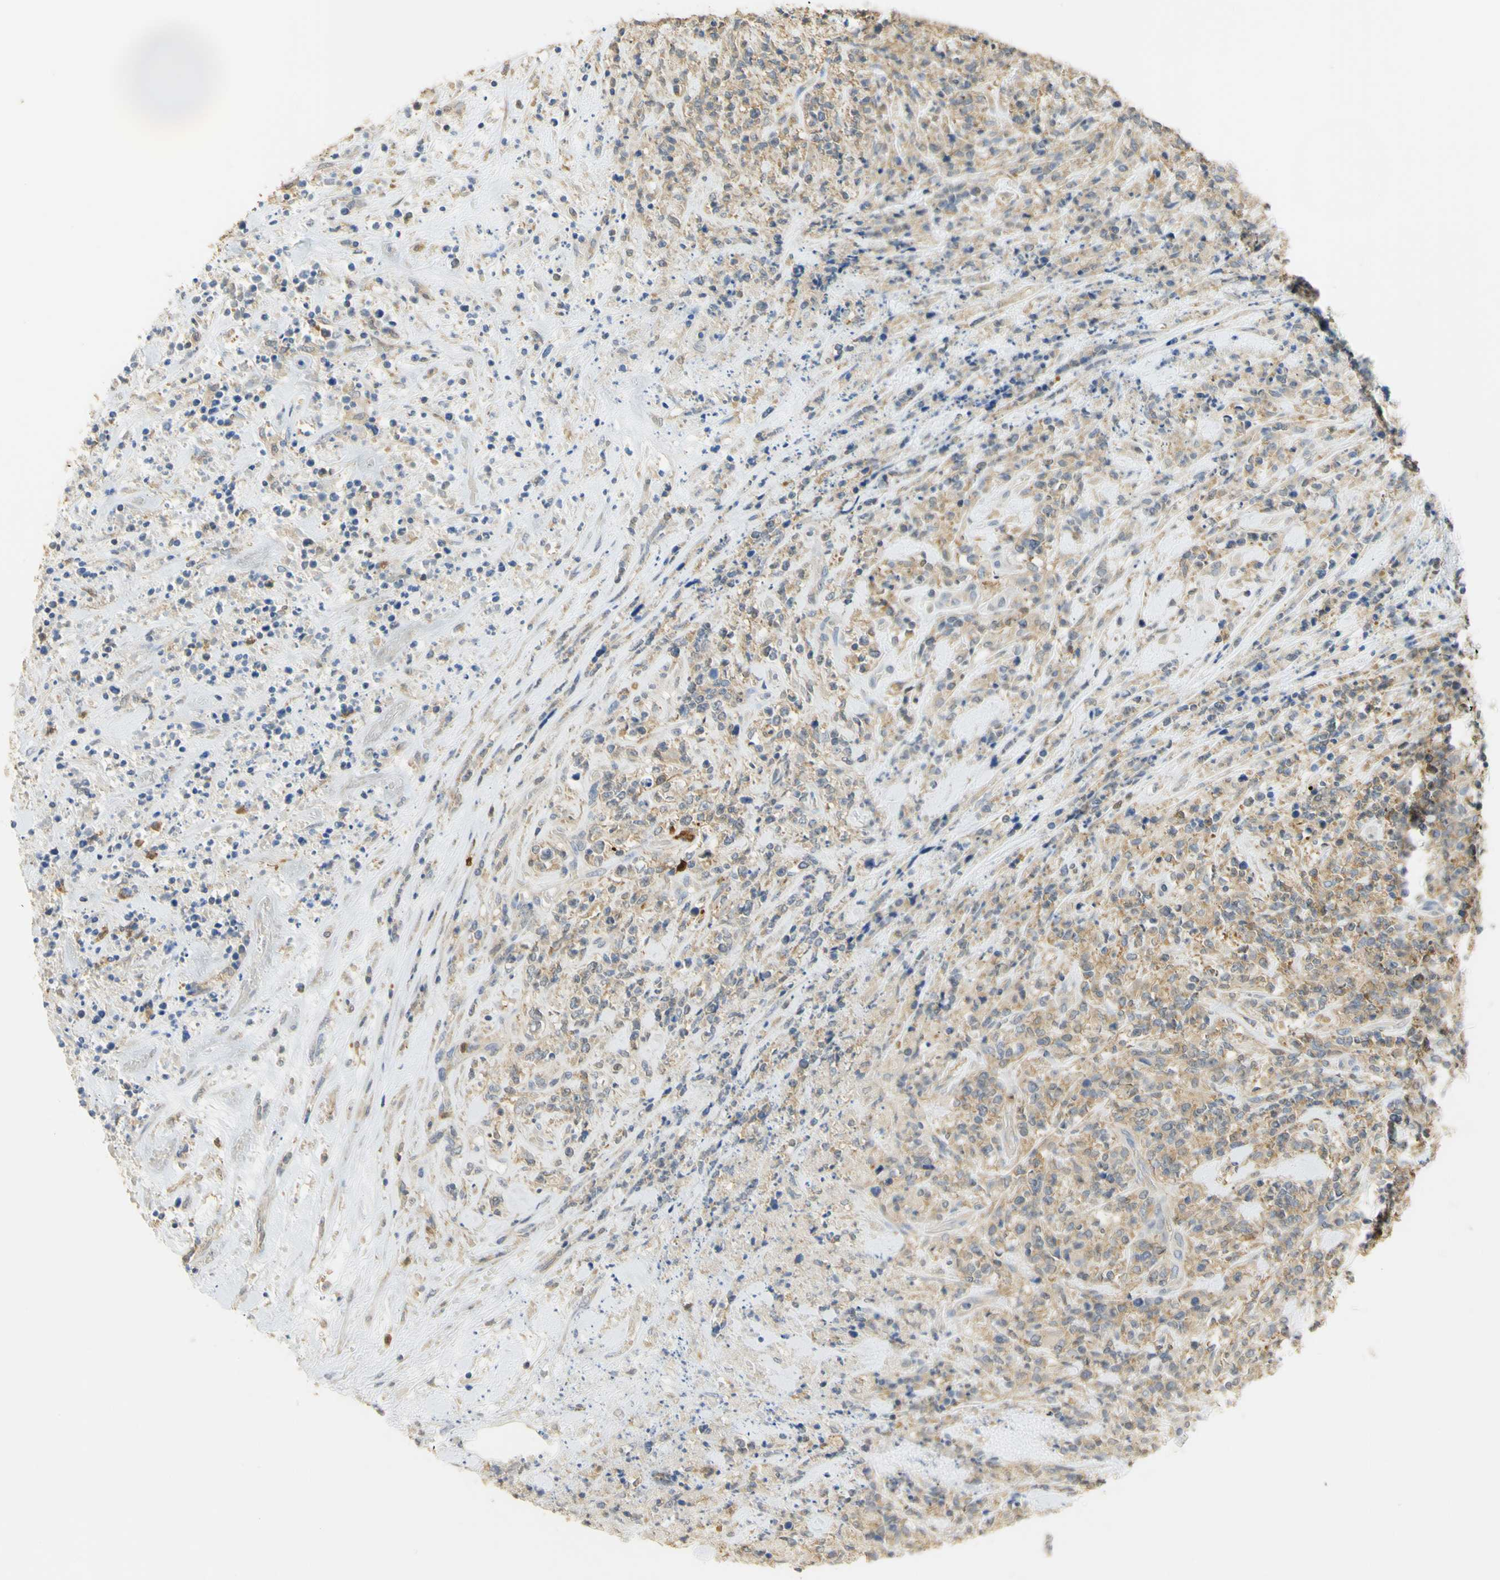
{"staining": {"intensity": "moderate", "quantity": ">75%", "location": "cytoplasmic/membranous"}, "tissue": "lymphoma", "cell_type": "Tumor cells", "image_type": "cancer", "snomed": [{"axis": "morphology", "description": "Malignant lymphoma, non-Hodgkin's type, High grade"}, {"axis": "topography", "description": "Soft tissue"}], "caption": "Malignant lymphoma, non-Hodgkin's type (high-grade) stained with DAB (3,3'-diaminobenzidine) immunohistochemistry reveals medium levels of moderate cytoplasmic/membranous expression in approximately >75% of tumor cells.", "gene": "PAK1", "patient": {"sex": "male", "age": 18}}